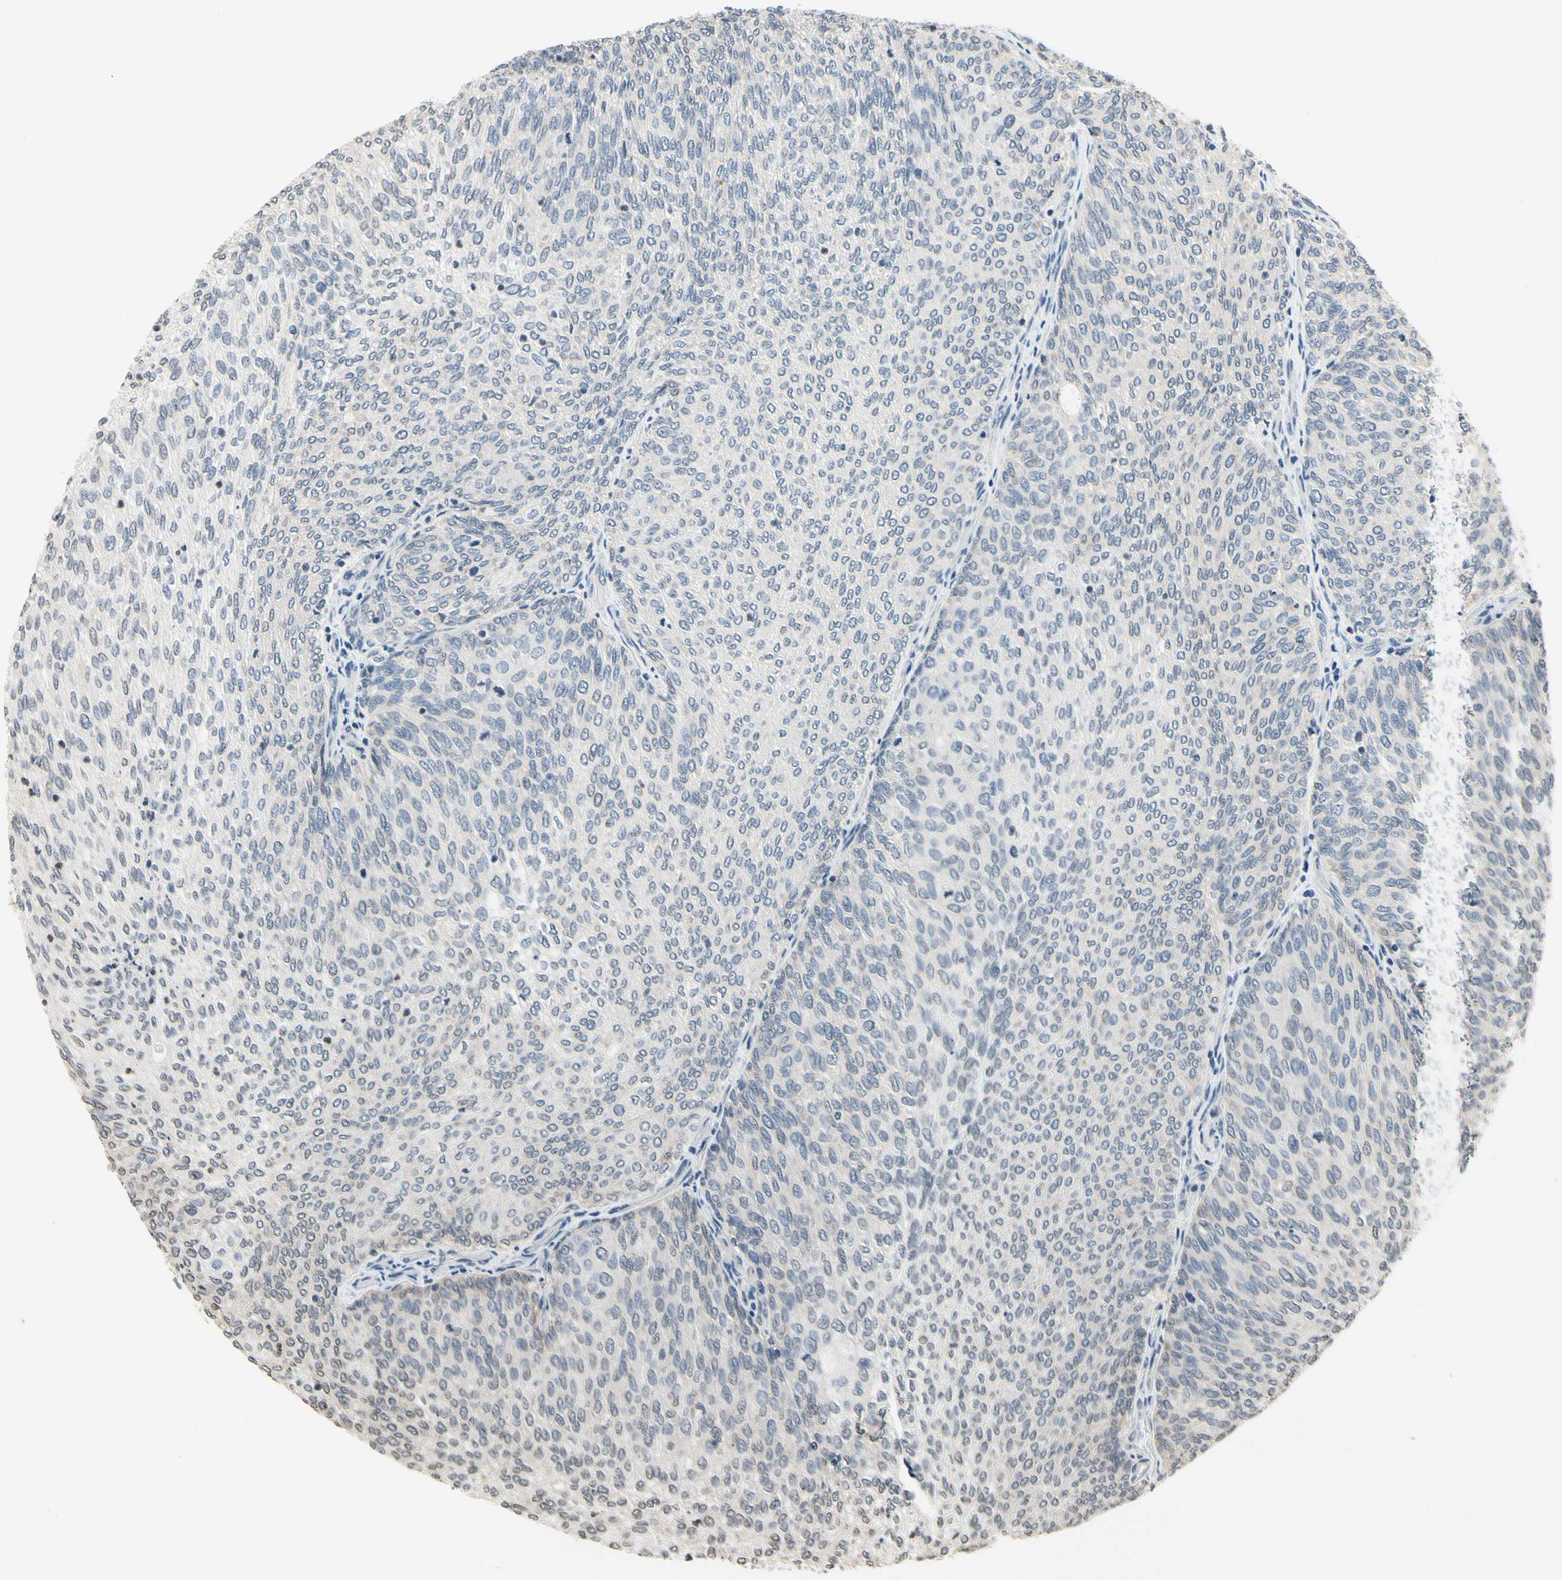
{"staining": {"intensity": "weak", "quantity": "<25%", "location": "cytoplasmic/membranous"}, "tissue": "urothelial cancer", "cell_type": "Tumor cells", "image_type": "cancer", "snomed": [{"axis": "morphology", "description": "Urothelial carcinoma, Low grade"}, {"axis": "topography", "description": "Urinary bladder"}], "caption": "Urothelial cancer was stained to show a protein in brown. There is no significant positivity in tumor cells. The staining was performed using DAB (3,3'-diaminobenzidine) to visualize the protein expression in brown, while the nuclei were stained in blue with hematoxylin (Magnification: 20x).", "gene": "GCLC", "patient": {"sex": "female", "age": 79}}